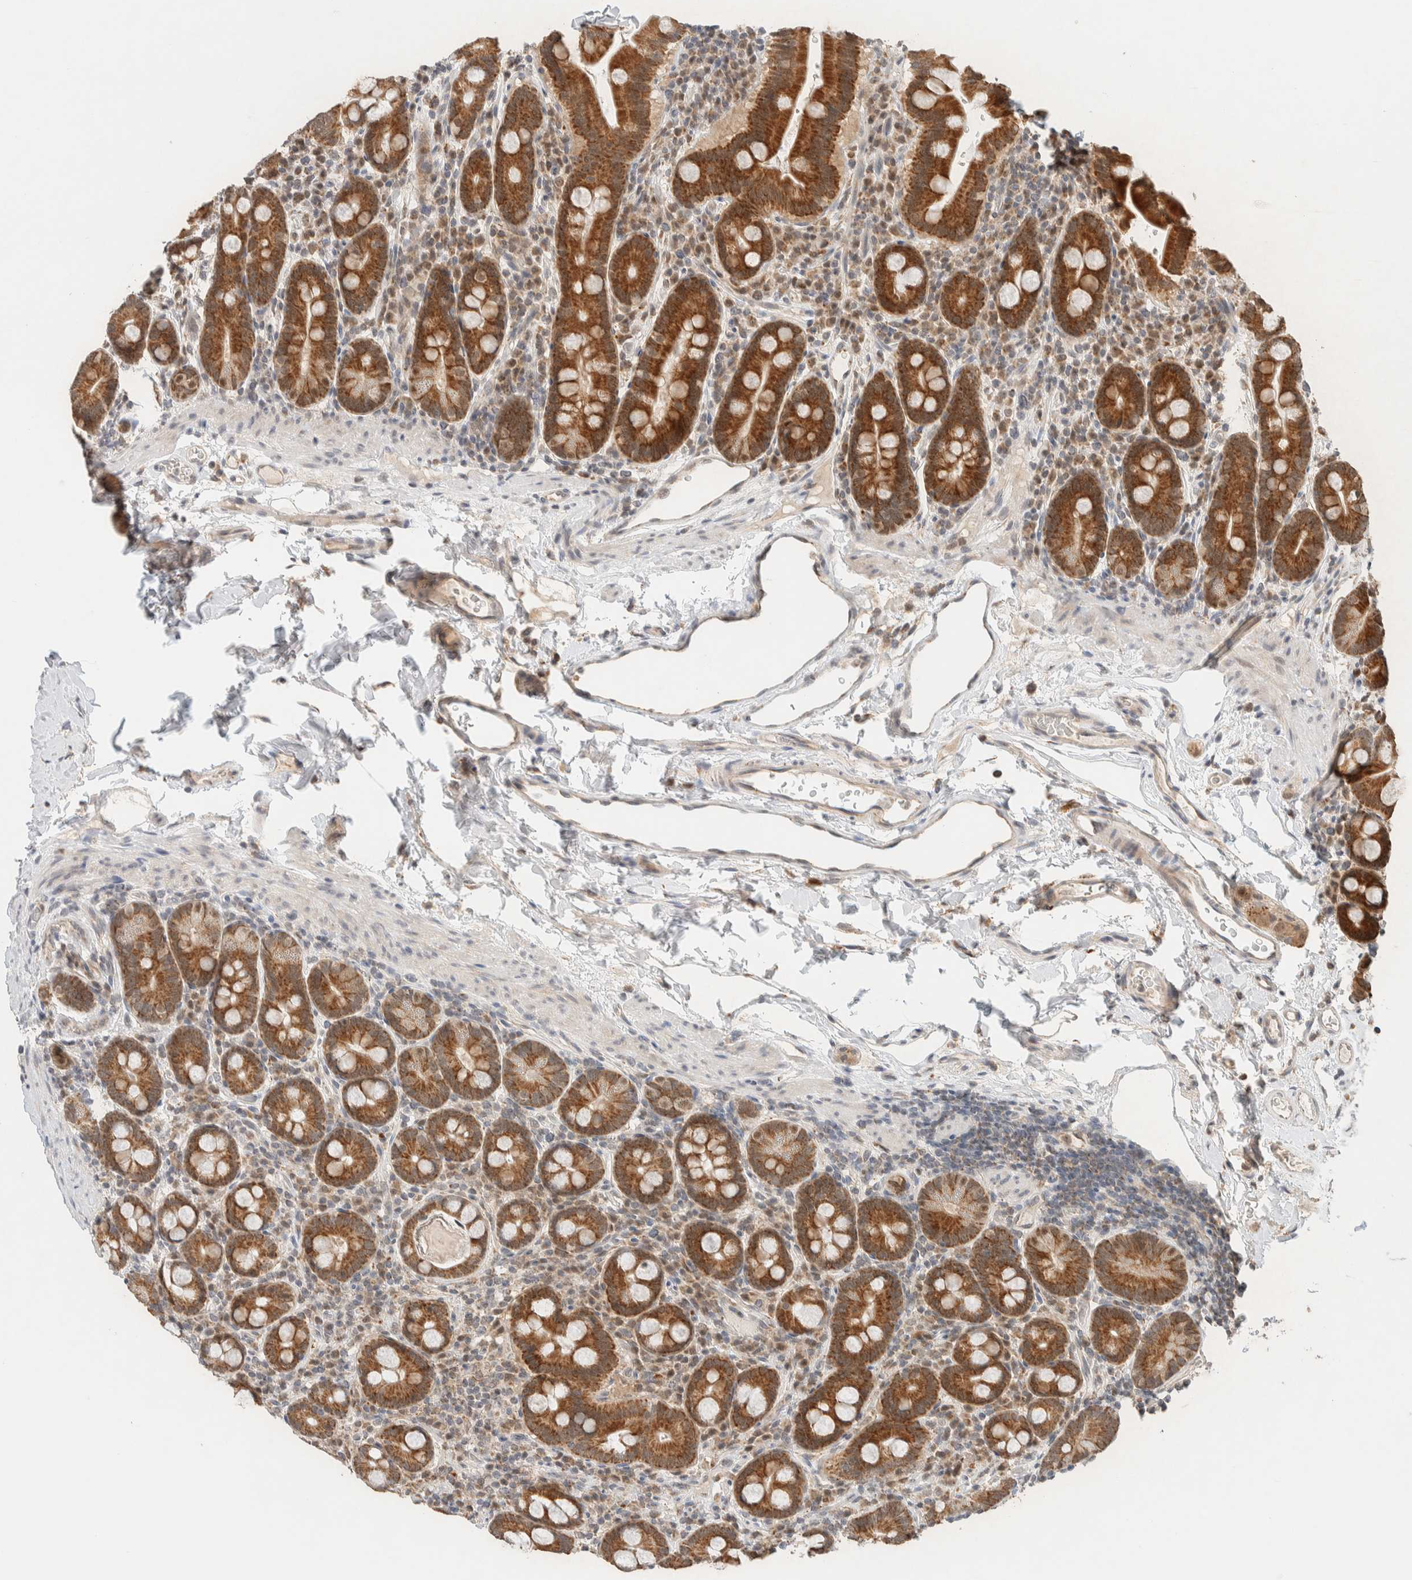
{"staining": {"intensity": "strong", "quantity": ">75%", "location": "cytoplasmic/membranous"}, "tissue": "duodenum", "cell_type": "Glandular cells", "image_type": "normal", "snomed": [{"axis": "morphology", "description": "Normal tissue, NOS"}, {"axis": "morphology", "description": "Adenocarcinoma, NOS"}, {"axis": "topography", "description": "Pancreas"}, {"axis": "topography", "description": "Duodenum"}], "caption": "The image exhibits a brown stain indicating the presence of a protein in the cytoplasmic/membranous of glandular cells in duodenum.", "gene": "MRPL41", "patient": {"sex": "male", "age": 50}}